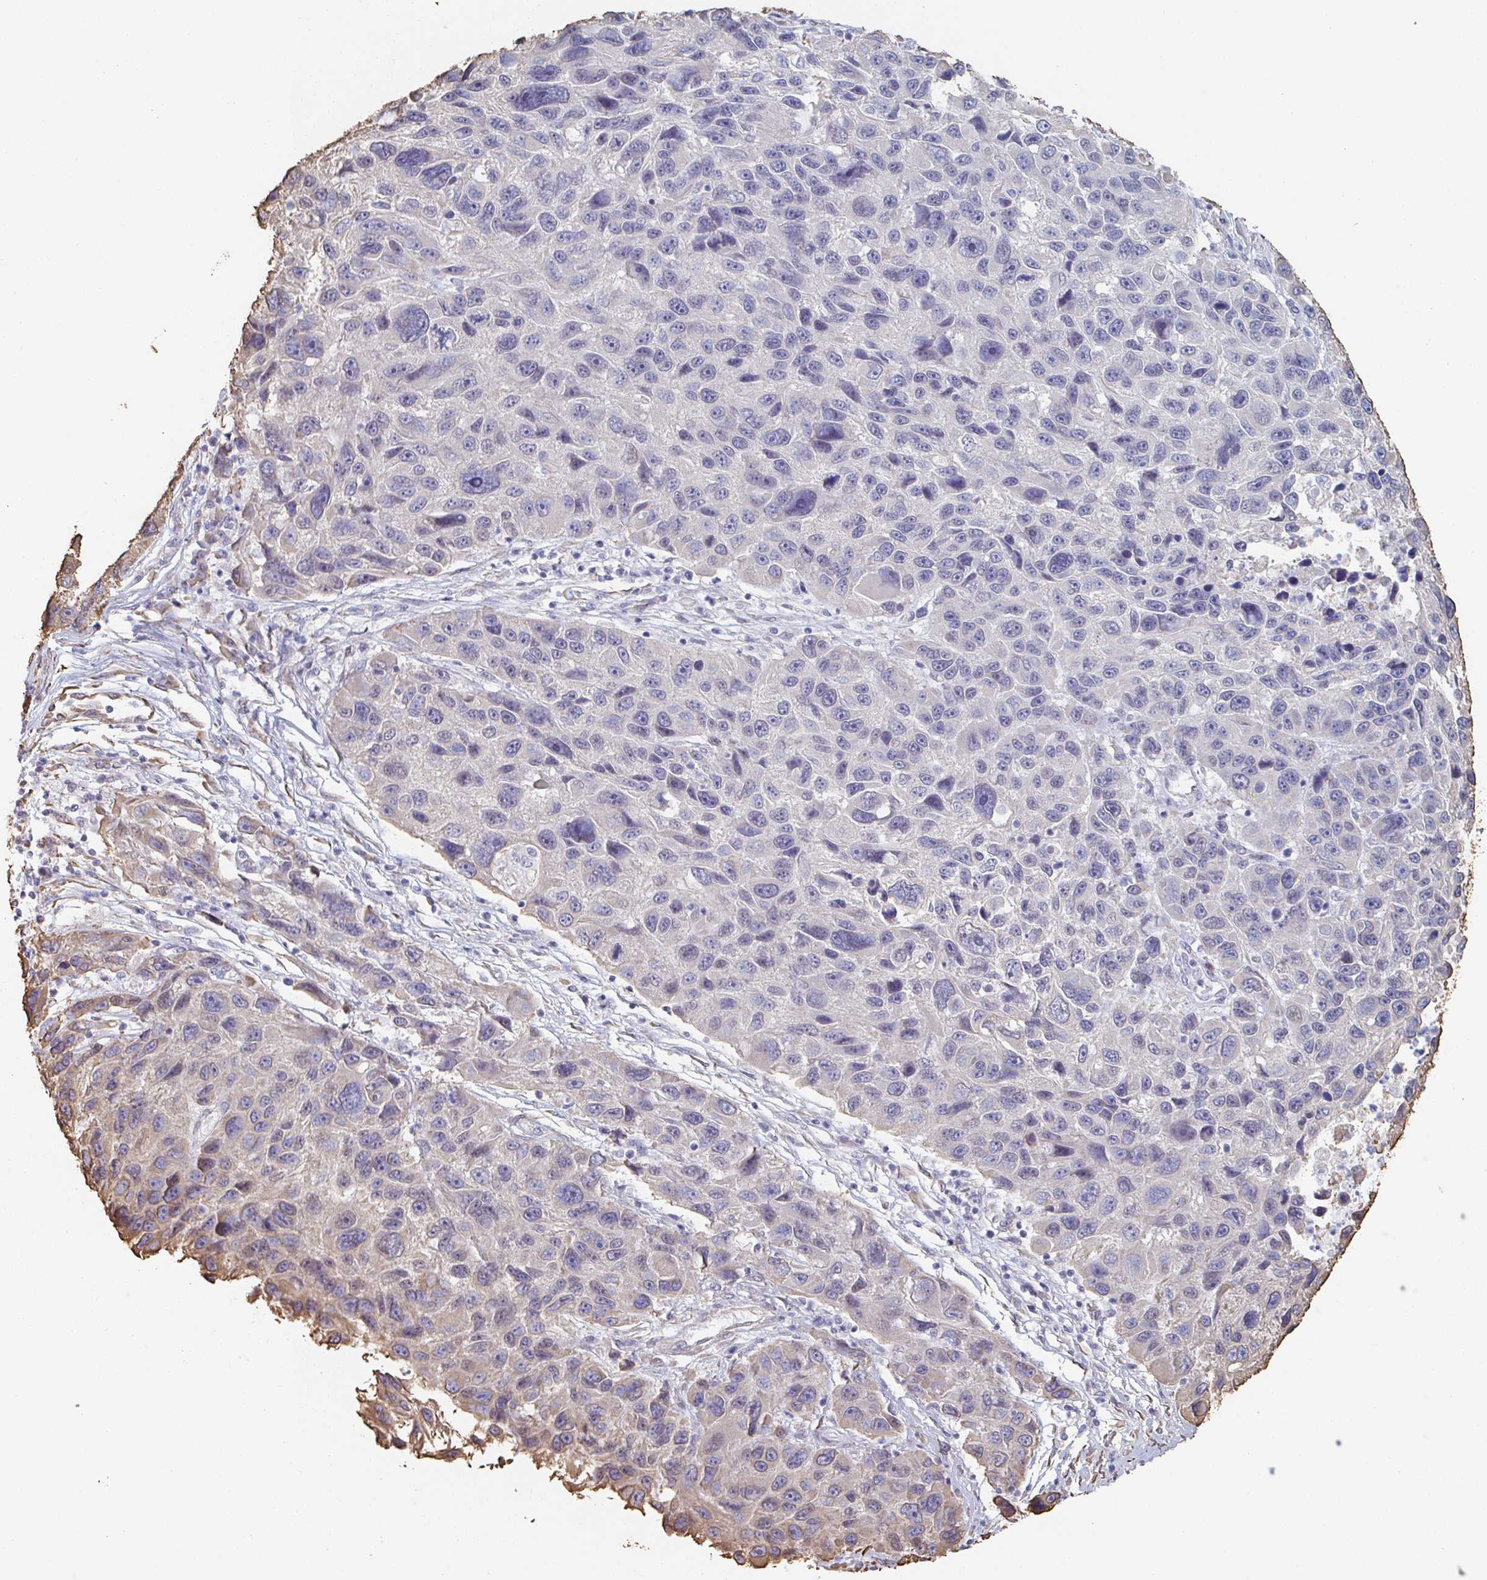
{"staining": {"intensity": "moderate", "quantity": "<25%", "location": "cytoplasmic/membranous"}, "tissue": "melanoma", "cell_type": "Tumor cells", "image_type": "cancer", "snomed": [{"axis": "morphology", "description": "Malignant melanoma, NOS"}, {"axis": "topography", "description": "Skin"}], "caption": "Moderate cytoplasmic/membranous positivity is present in about <25% of tumor cells in melanoma.", "gene": "RAB5IF", "patient": {"sex": "male", "age": 53}}